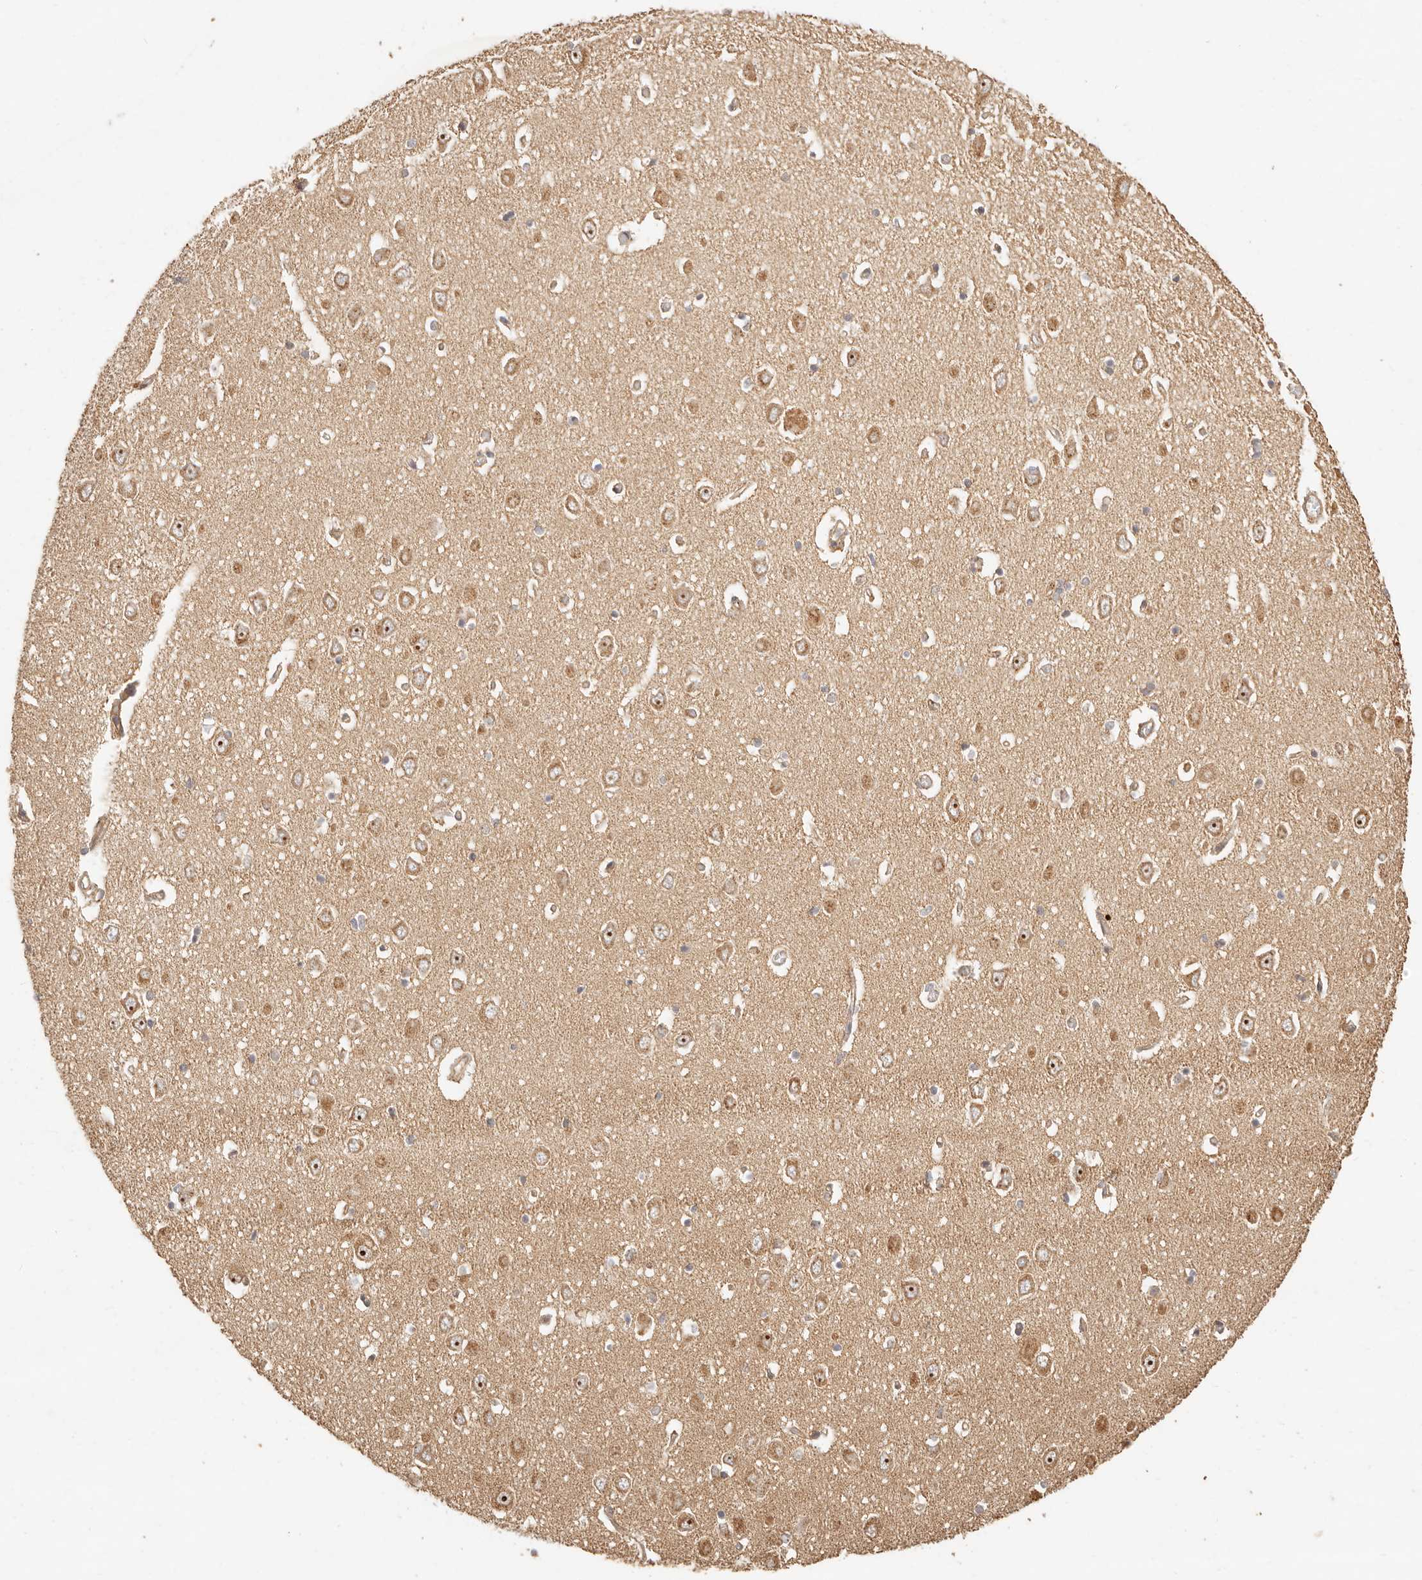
{"staining": {"intensity": "weak", "quantity": "<25%", "location": "cytoplasmic/membranous"}, "tissue": "hippocampus", "cell_type": "Glial cells", "image_type": "normal", "snomed": [{"axis": "morphology", "description": "Normal tissue, NOS"}, {"axis": "topography", "description": "Hippocampus"}], "caption": "High power microscopy micrograph of an immunohistochemistry photomicrograph of unremarkable hippocampus, revealing no significant positivity in glial cells.", "gene": "PTPN22", "patient": {"sex": "male", "age": 70}}